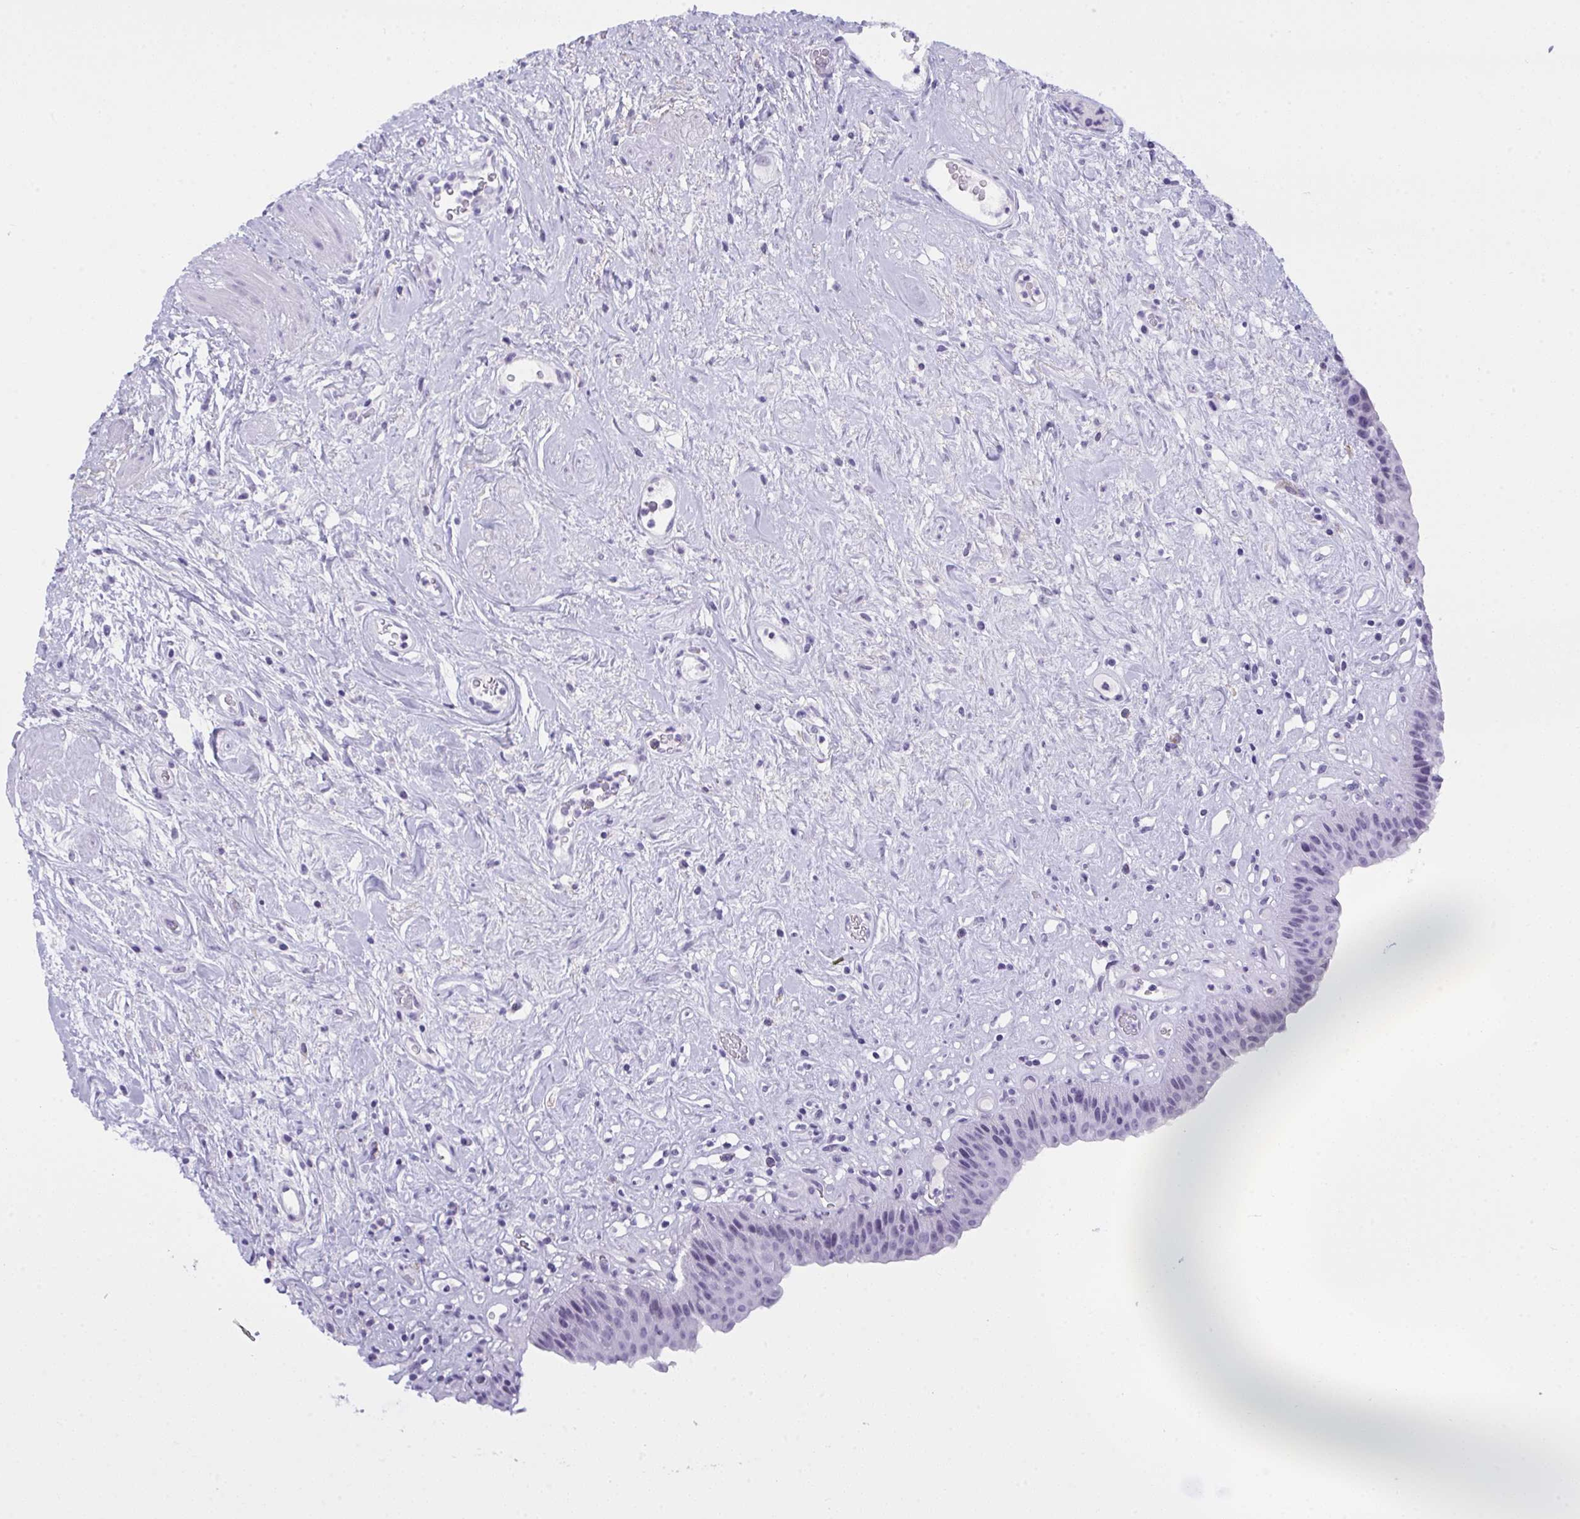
{"staining": {"intensity": "negative", "quantity": "none", "location": "none"}, "tissue": "urinary bladder", "cell_type": "Urothelial cells", "image_type": "normal", "snomed": [{"axis": "morphology", "description": "Normal tissue, NOS"}, {"axis": "topography", "description": "Urinary bladder"}], "caption": "High power microscopy histopathology image of an immunohistochemistry (IHC) image of normal urinary bladder, revealing no significant positivity in urothelial cells.", "gene": "ELN", "patient": {"sex": "female", "age": 56}}